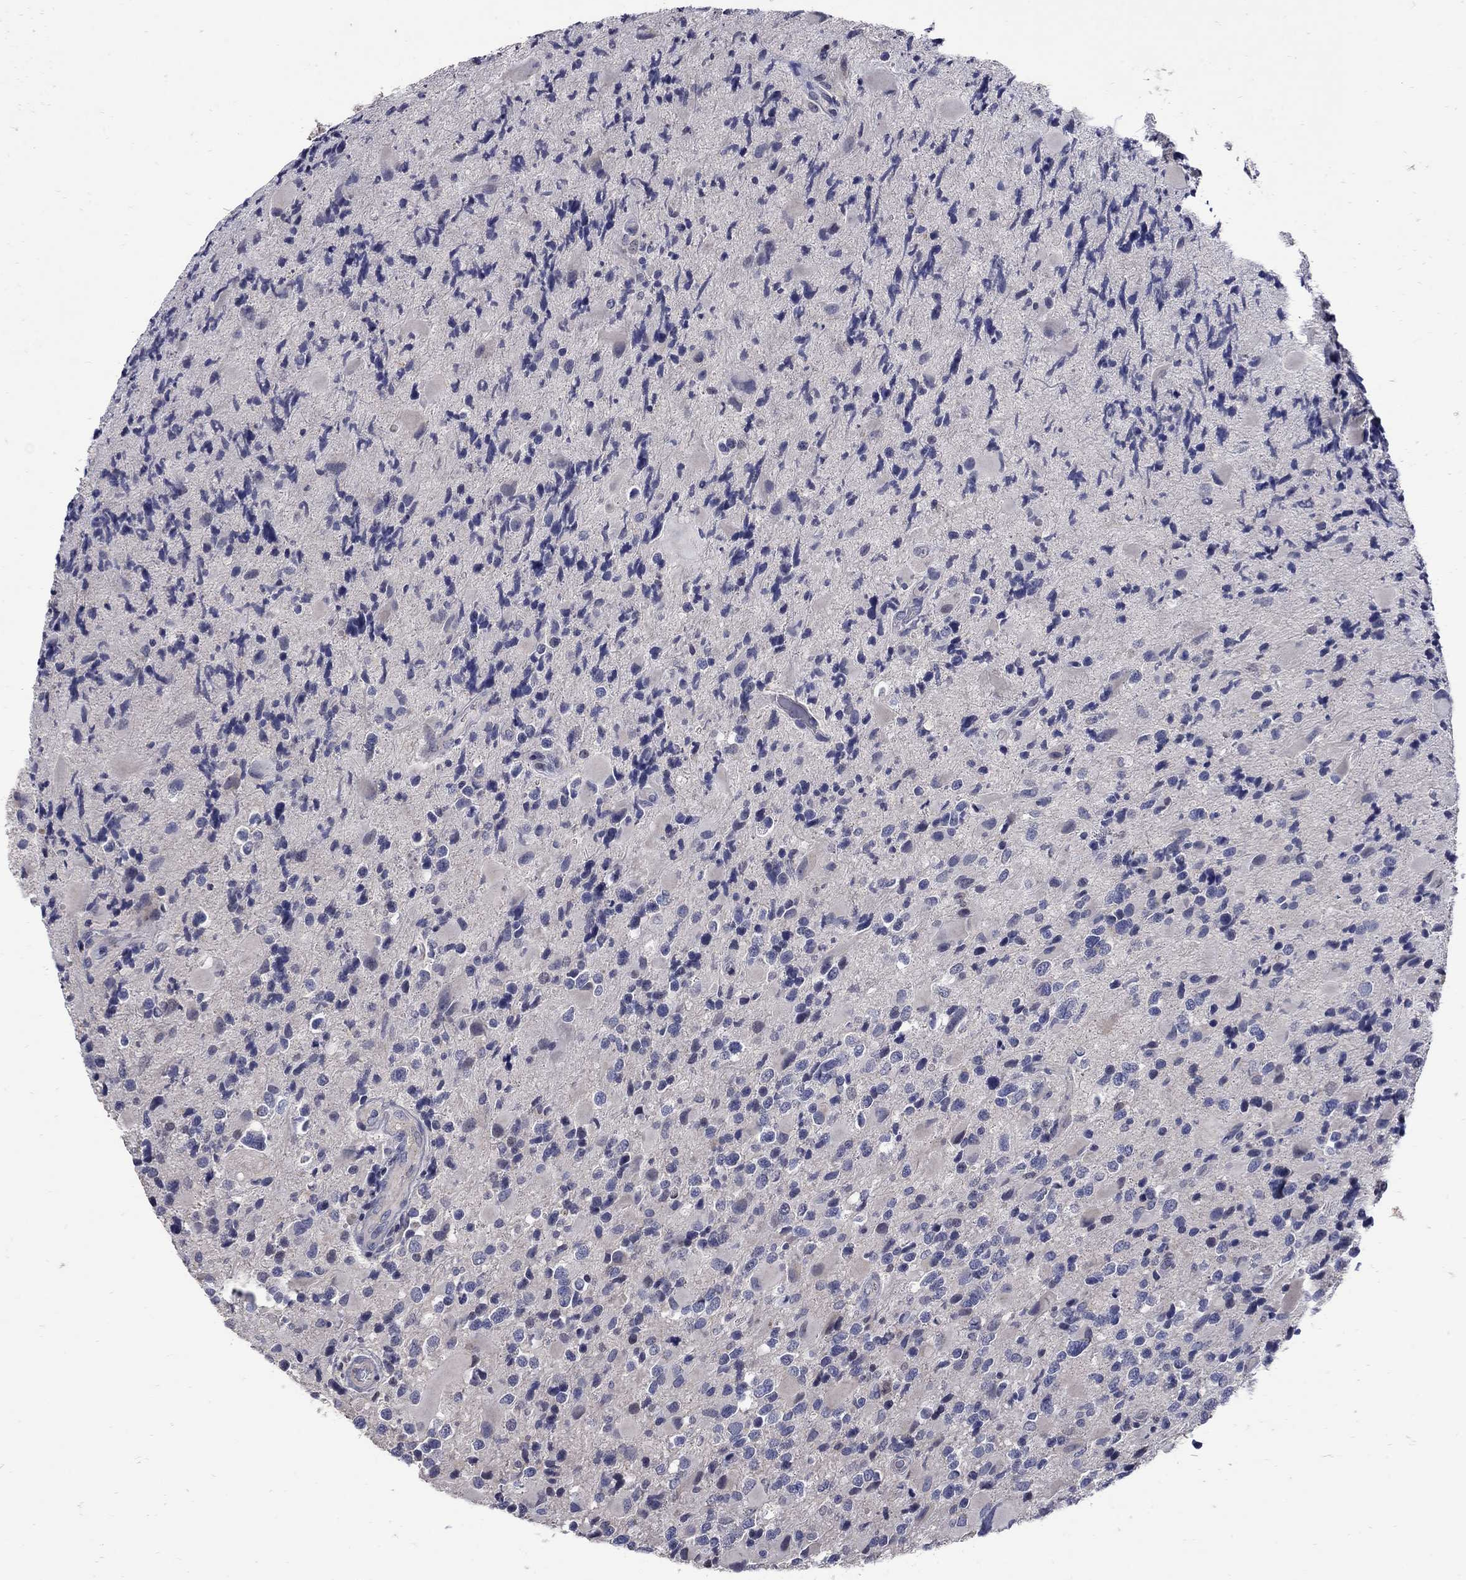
{"staining": {"intensity": "negative", "quantity": "none", "location": "none"}, "tissue": "glioma", "cell_type": "Tumor cells", "image_type": "cancer", "snomed": [{"axis": "morphology", "description": "Glioma, malignant, Low grade"}, {"axis": "topography", "description": "Brain"}], "caption": "The immunohistochemistry micrograph has no significant expression in tumor cells of malignant glioma (low-grade) tissue.", "gene": "CETN1", "patient": {"sex": "female", "age": 32}}